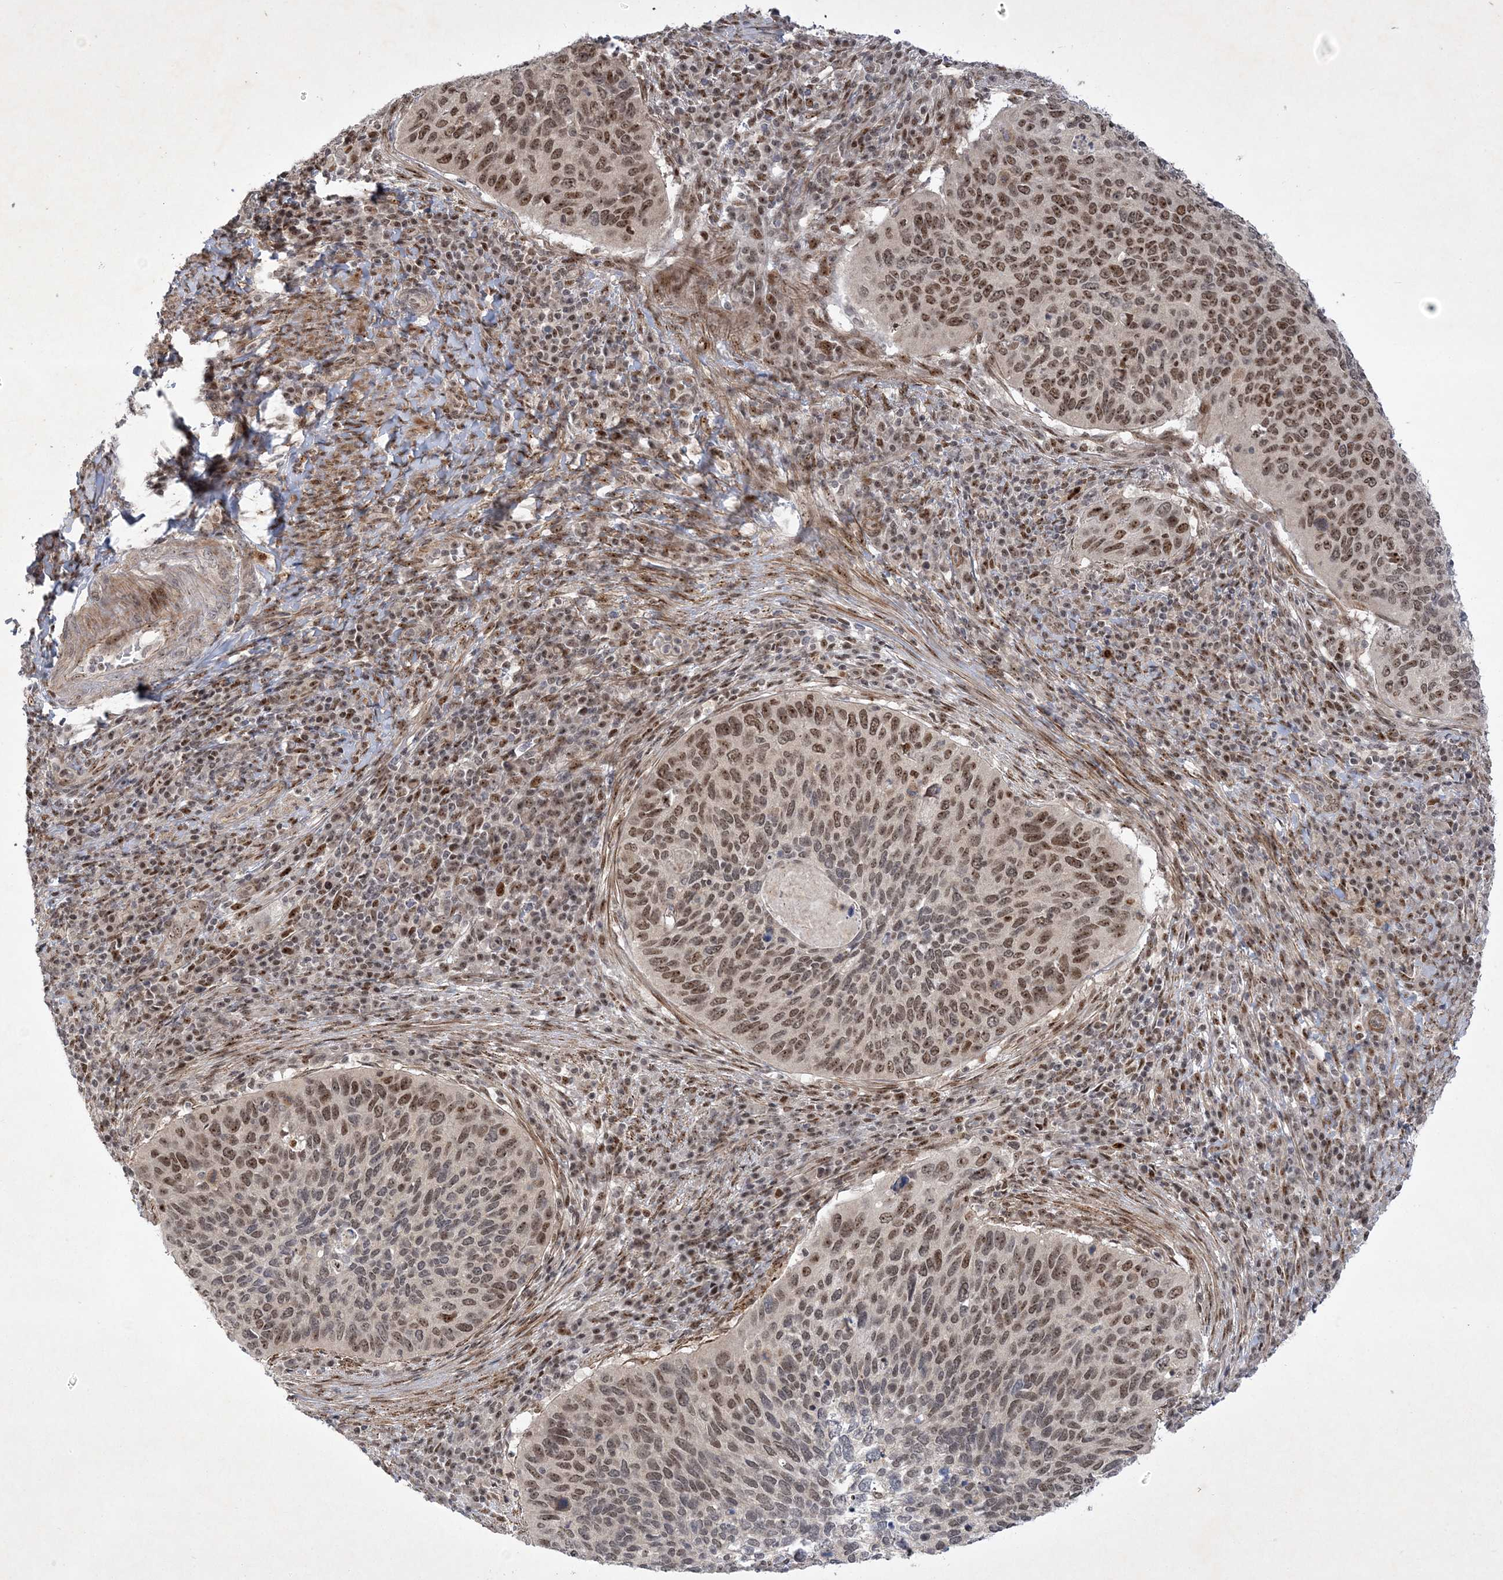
{"staining": {"intensity": "strong", "quantity": "25%-75%", "location": "nuclear"}, "tissue": "cervical cancer", "cell_type": "Tumor cells", "image_type": "cancer", "snomed": [{"axis": "morphology", "description": "Squamous cell carcinoma, NOS"}, {"axis": "topography", "description": "Cervix"}], "caption": "Tumor cells demonstrate strong nuclear staining in approximately 25%-75% of cells in cervical cancer (squamous cell carcinoma).", "gene": "NPM3", "patient": {"sex": "female", "age": 38}}